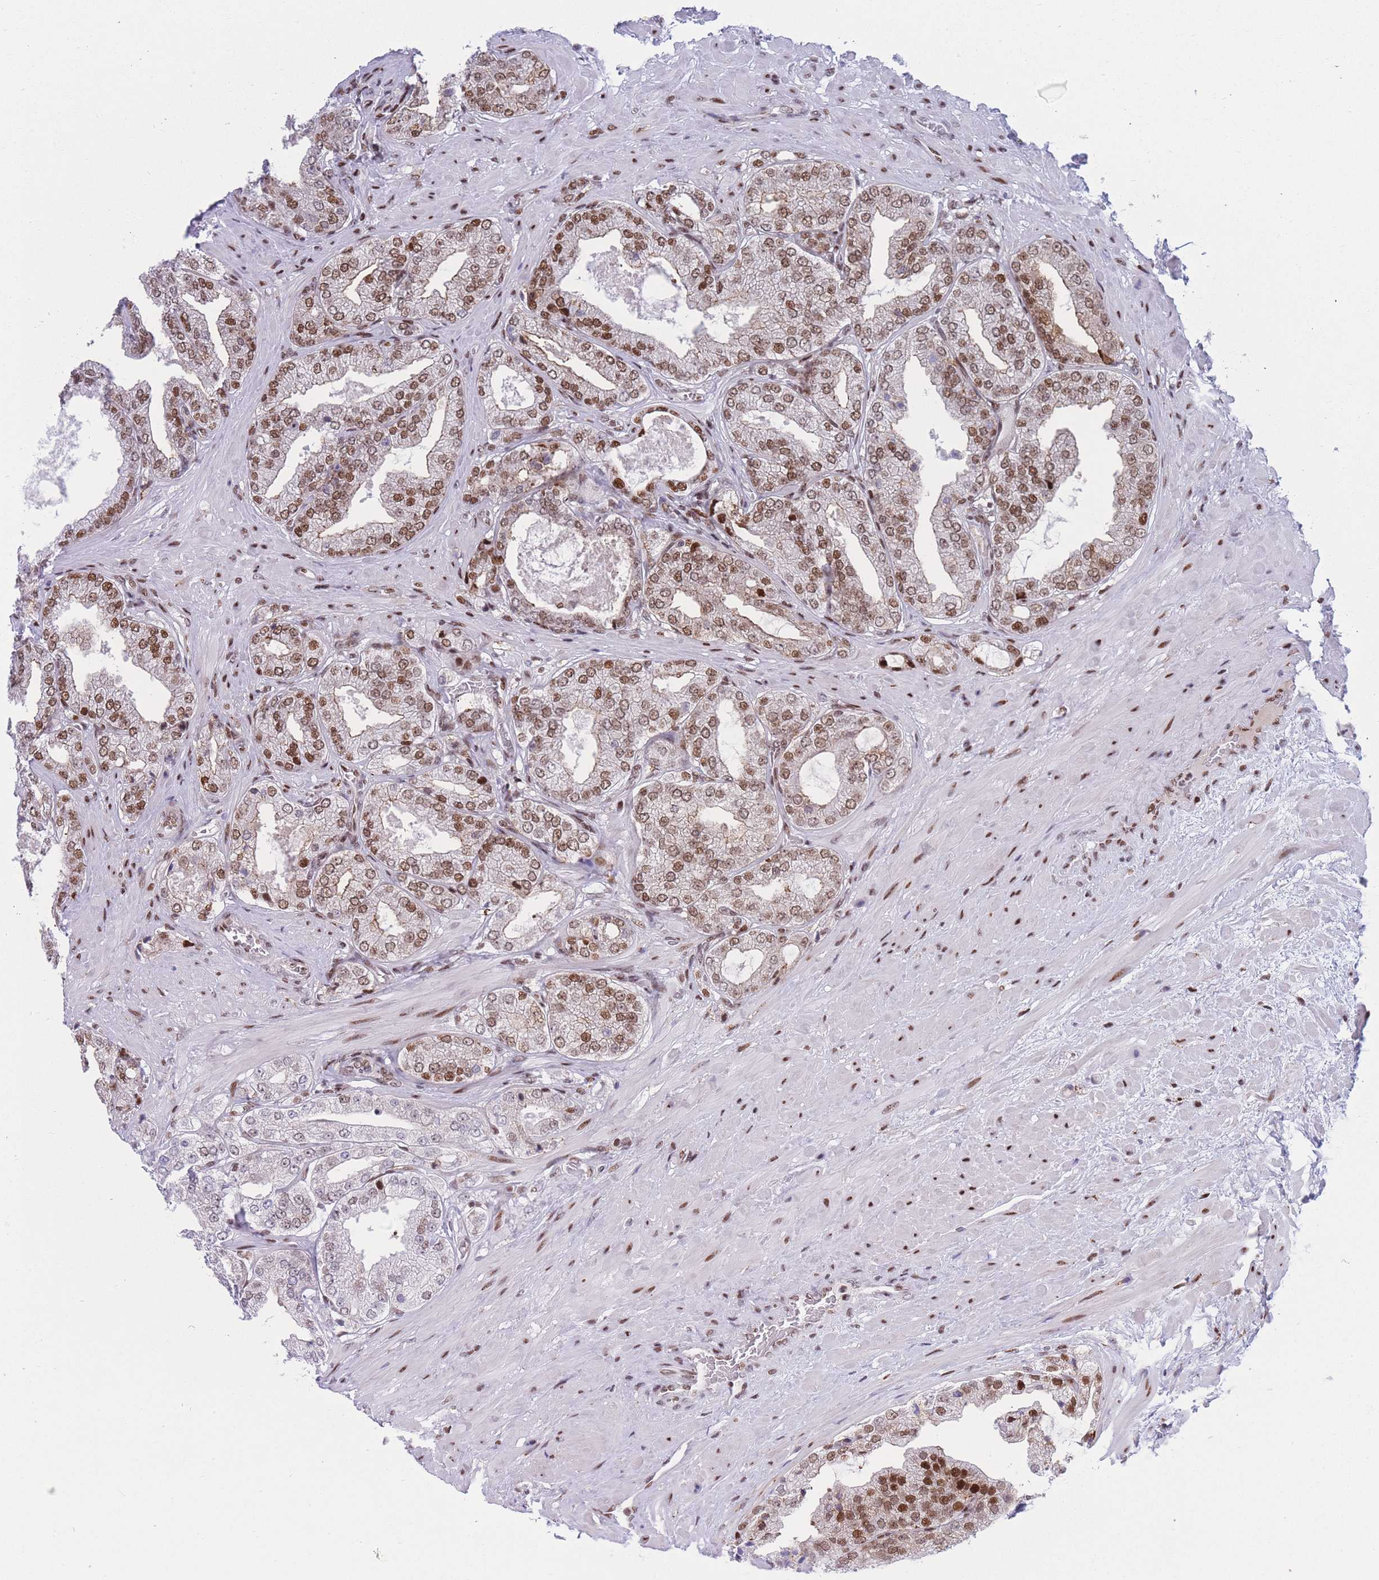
{"staining": {"intensity": "moderate", "quantity": "25%-75%", "location": "nuclear"}, "tissue": "prostate cancer", "cell_type": "Tumor cells", "image_type": "cancer", "snomed": [{"axis": "morphology", "description": "Adenocarcinoma, Low grade"}, {"axis": "topography", "description": "Prostate"}], "caption": "An immunohistochemistry image of neoplastic tissue is shown. Protein staining in brown shows moderate nuclear positivity in prostate cancer (low-grade adenocarcinoma) within tumor cells.", "gene": "DNAJC3", "patient": {"sex": "male", "age": 63}}